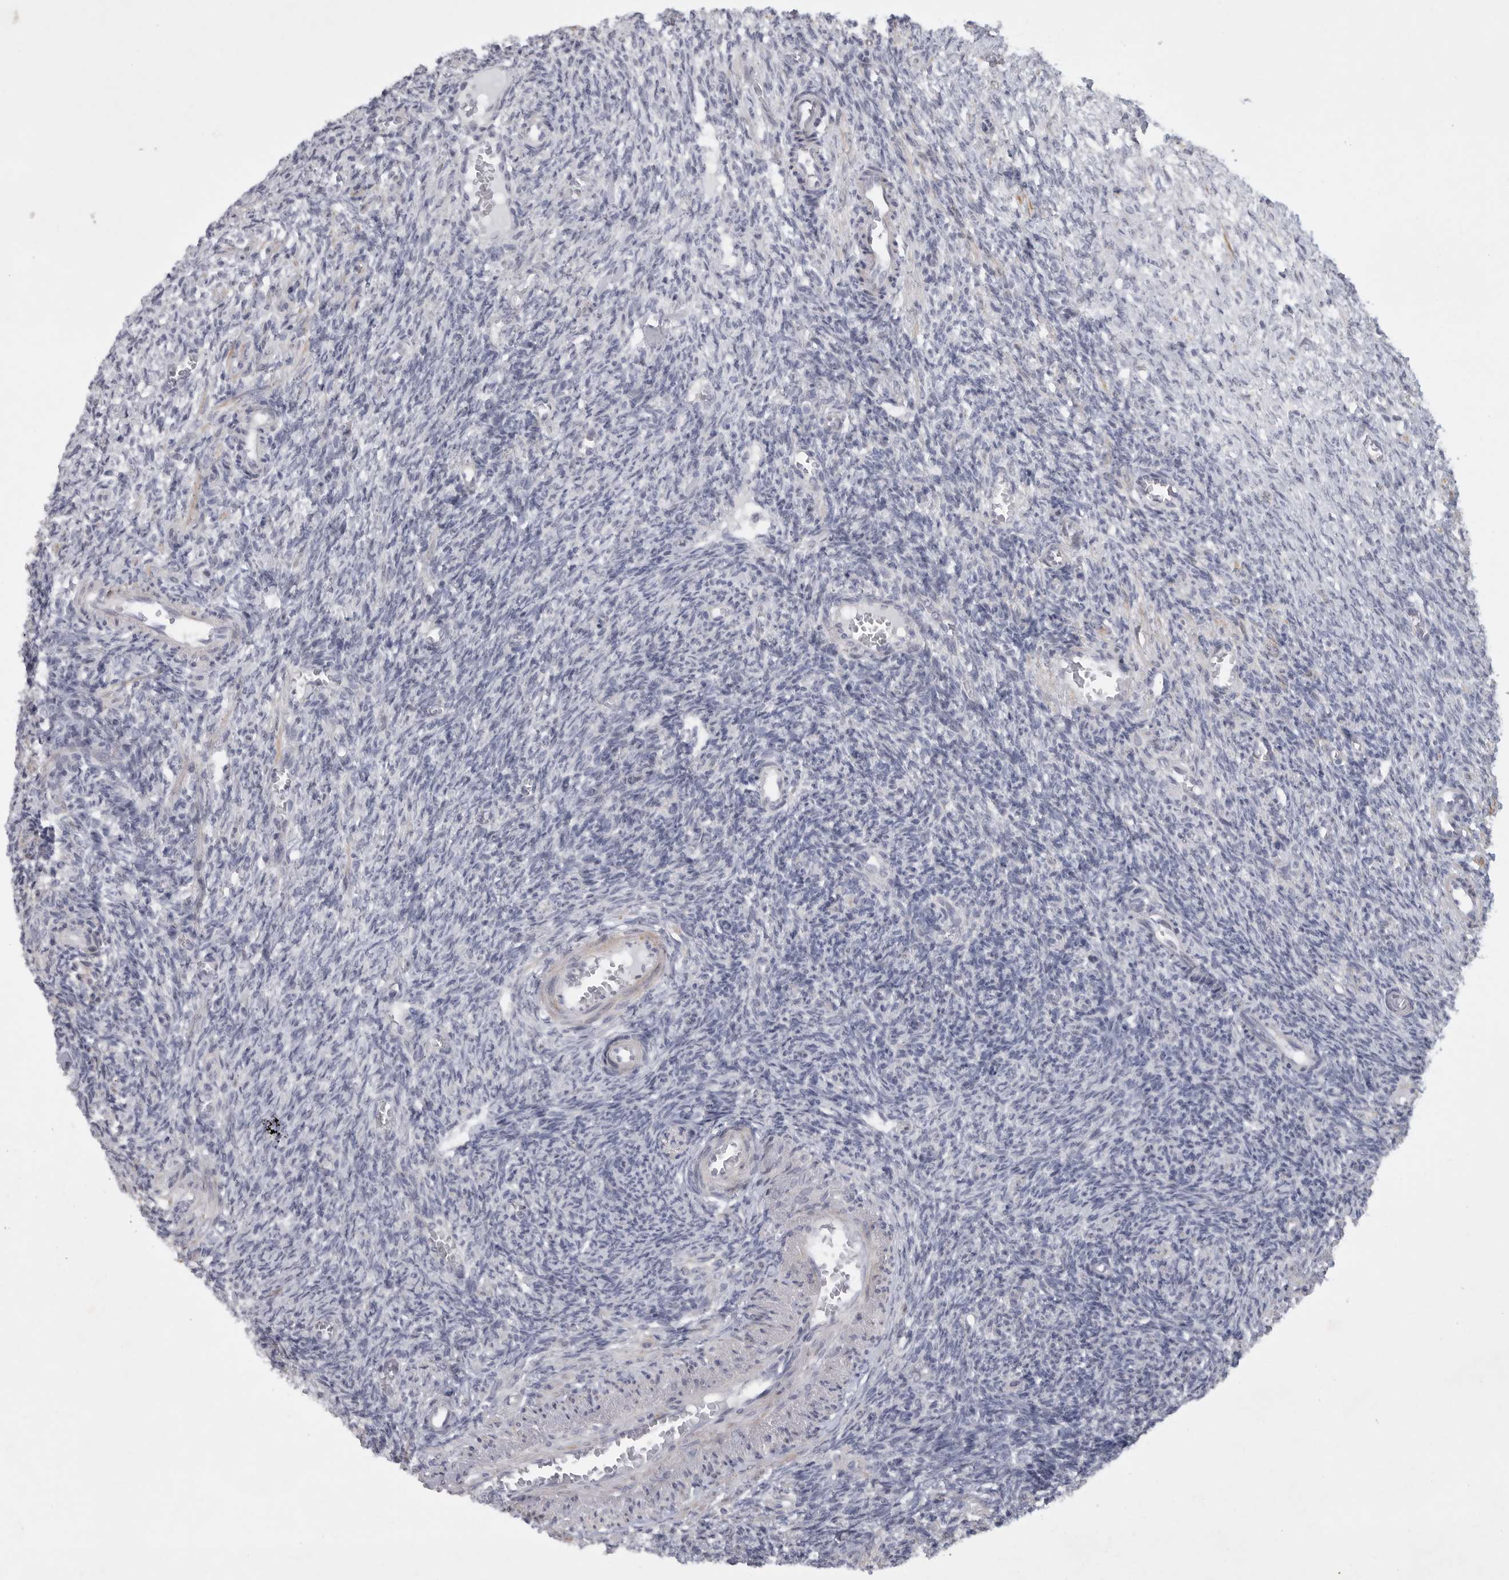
{"staining": {"intensity": "negative", "quantity": "none", "location": "none"}, "tissue": "ovary", "cell_type": "Ovarian stroma cells", "image_type": "normal", "snomed": [{"axis": "morphology", "description": "Normal tissue, NOS"}, {"axis": "topography", "description": "Ovary"}], "caption": "Immunohistochemistry (IHC) micrograph of normal ovary: human ovary stained with DAB (3,3'-diaminobenzidine) shows no significant protein expression in ovarian stroma cells. Brightfield microscopy of IHC stained with DAB (3,3'-diaminobenzidine) (brown) and hematoxylin (blue), captured at high magnification.", "gene": "TNR", "patient": {"sex": "female", "age": 27}}